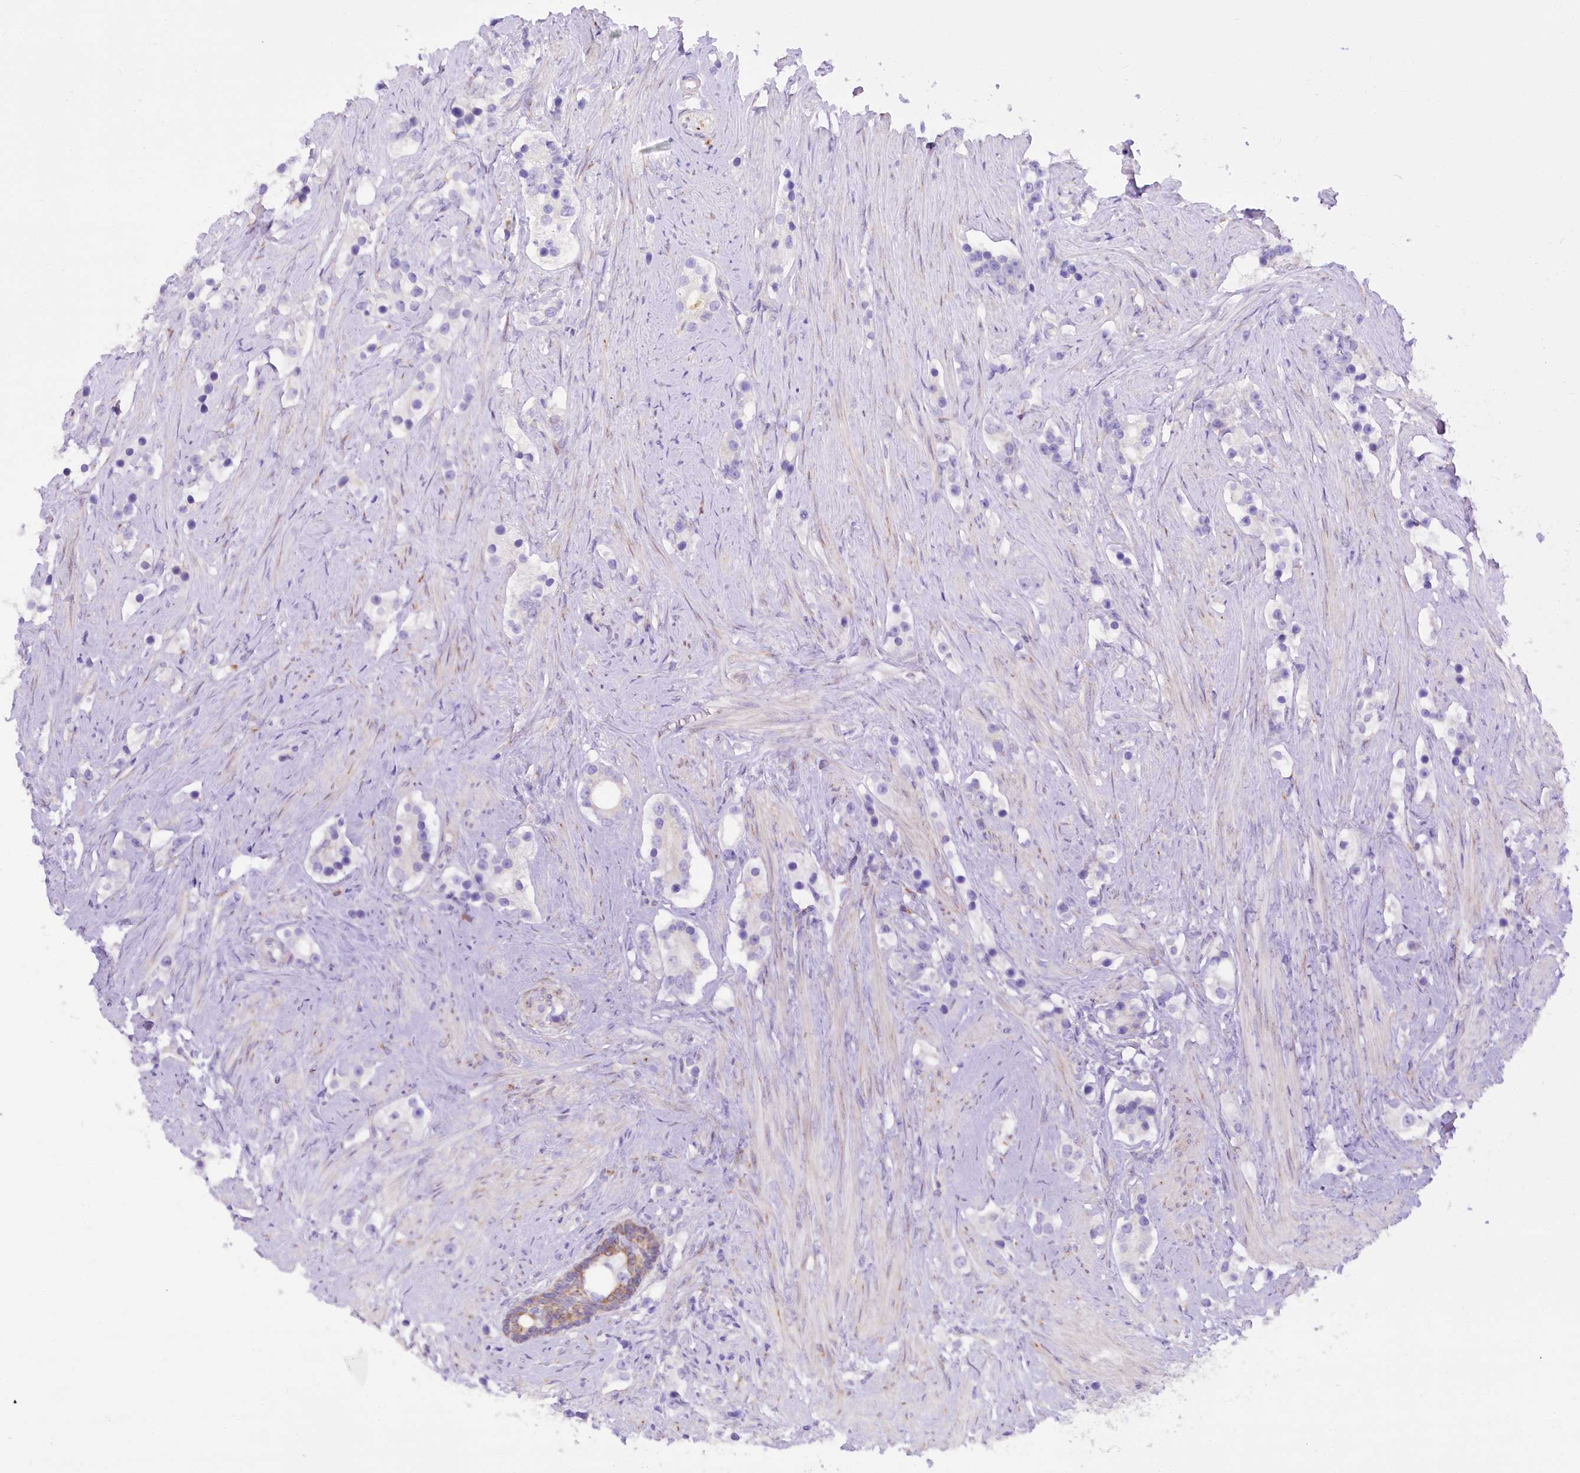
{"staining": {"intensity": "negative", "quantity": "none", "location": "none"}, "tissue": "prostate cancer", "cell_type": "Tumor cells", "image_type": "cancer", "snomed": [{"axis": "morphology", "description": "Adenocarcinoma, High grade"}, {"axis": "topography", "description": "Prostate"}], "caption": "Immunohistochemistry (IHC) photomicrograph of prostate adenocarcinoma (high-grade) stained for a protein (brown), which shows no expression in tumor cells.", "gene": "STT3B", "patient": {"sex": "male", "age": 63}}